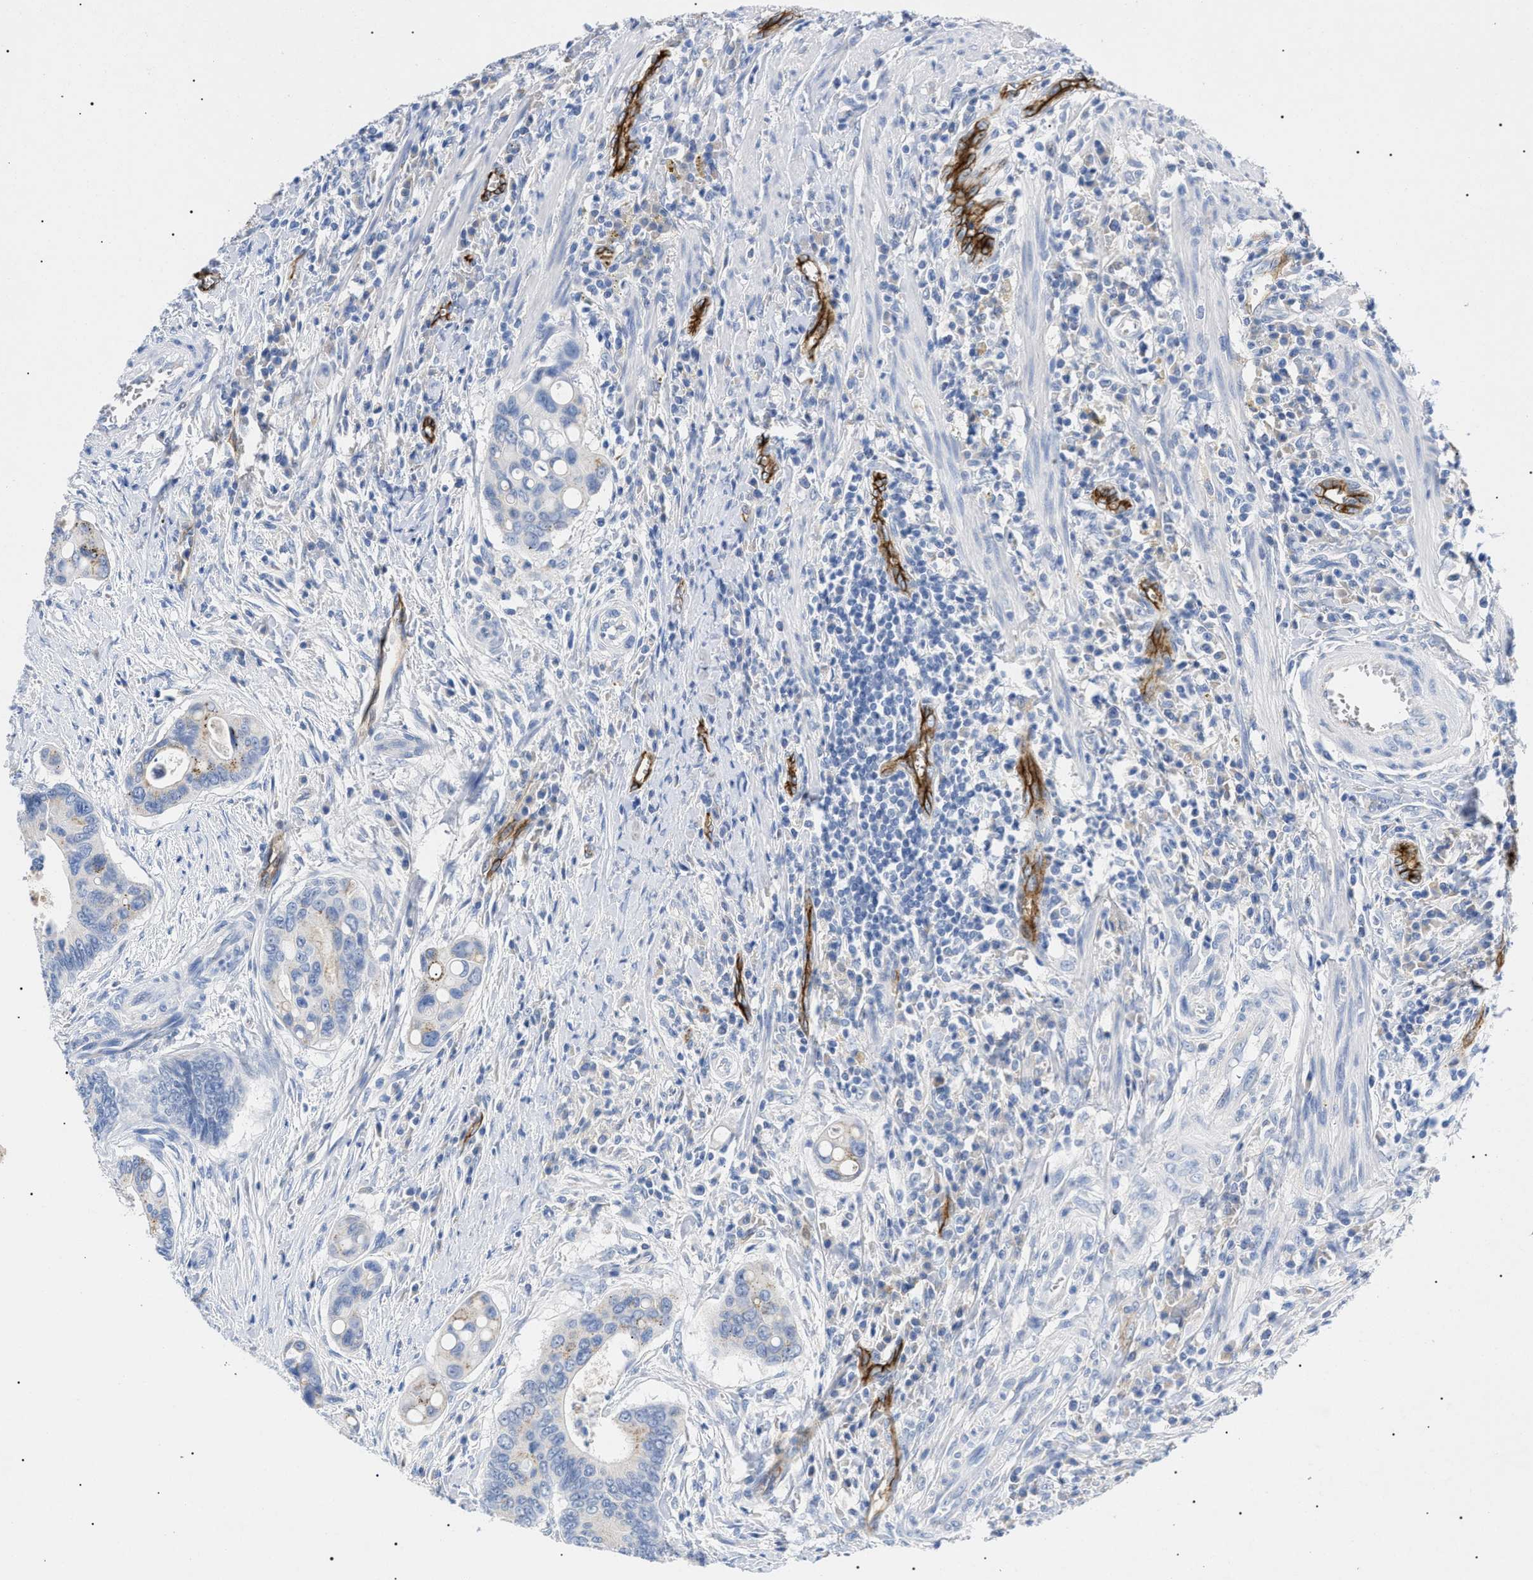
{"staining": {"intensity": "negative", "quantity": "none", "location": "none"}, "tissue": "colorectal cancer", "cell_type": "Tumor cells", "image_type": "cancer", "snomed": [{"axis": "morphology", "description": "Inflammation, NOS"}, {"axis": "morphology", "description": "Adenocarcinoma, NOS"}, {"axis": "topography", "description": "Colon"}], "caption": "Adenocarcinoma (colorectal) was stained to show a protein in brown. There is no significant staining in tumor cells. The staining was performed using DAB to visualize the protein expression in brown, while the nuclei were stained in blue with hematoxylin (Magnification: 20x).", "gene": "ACKR1", "patient": {"sex": "male", "age": 72}}